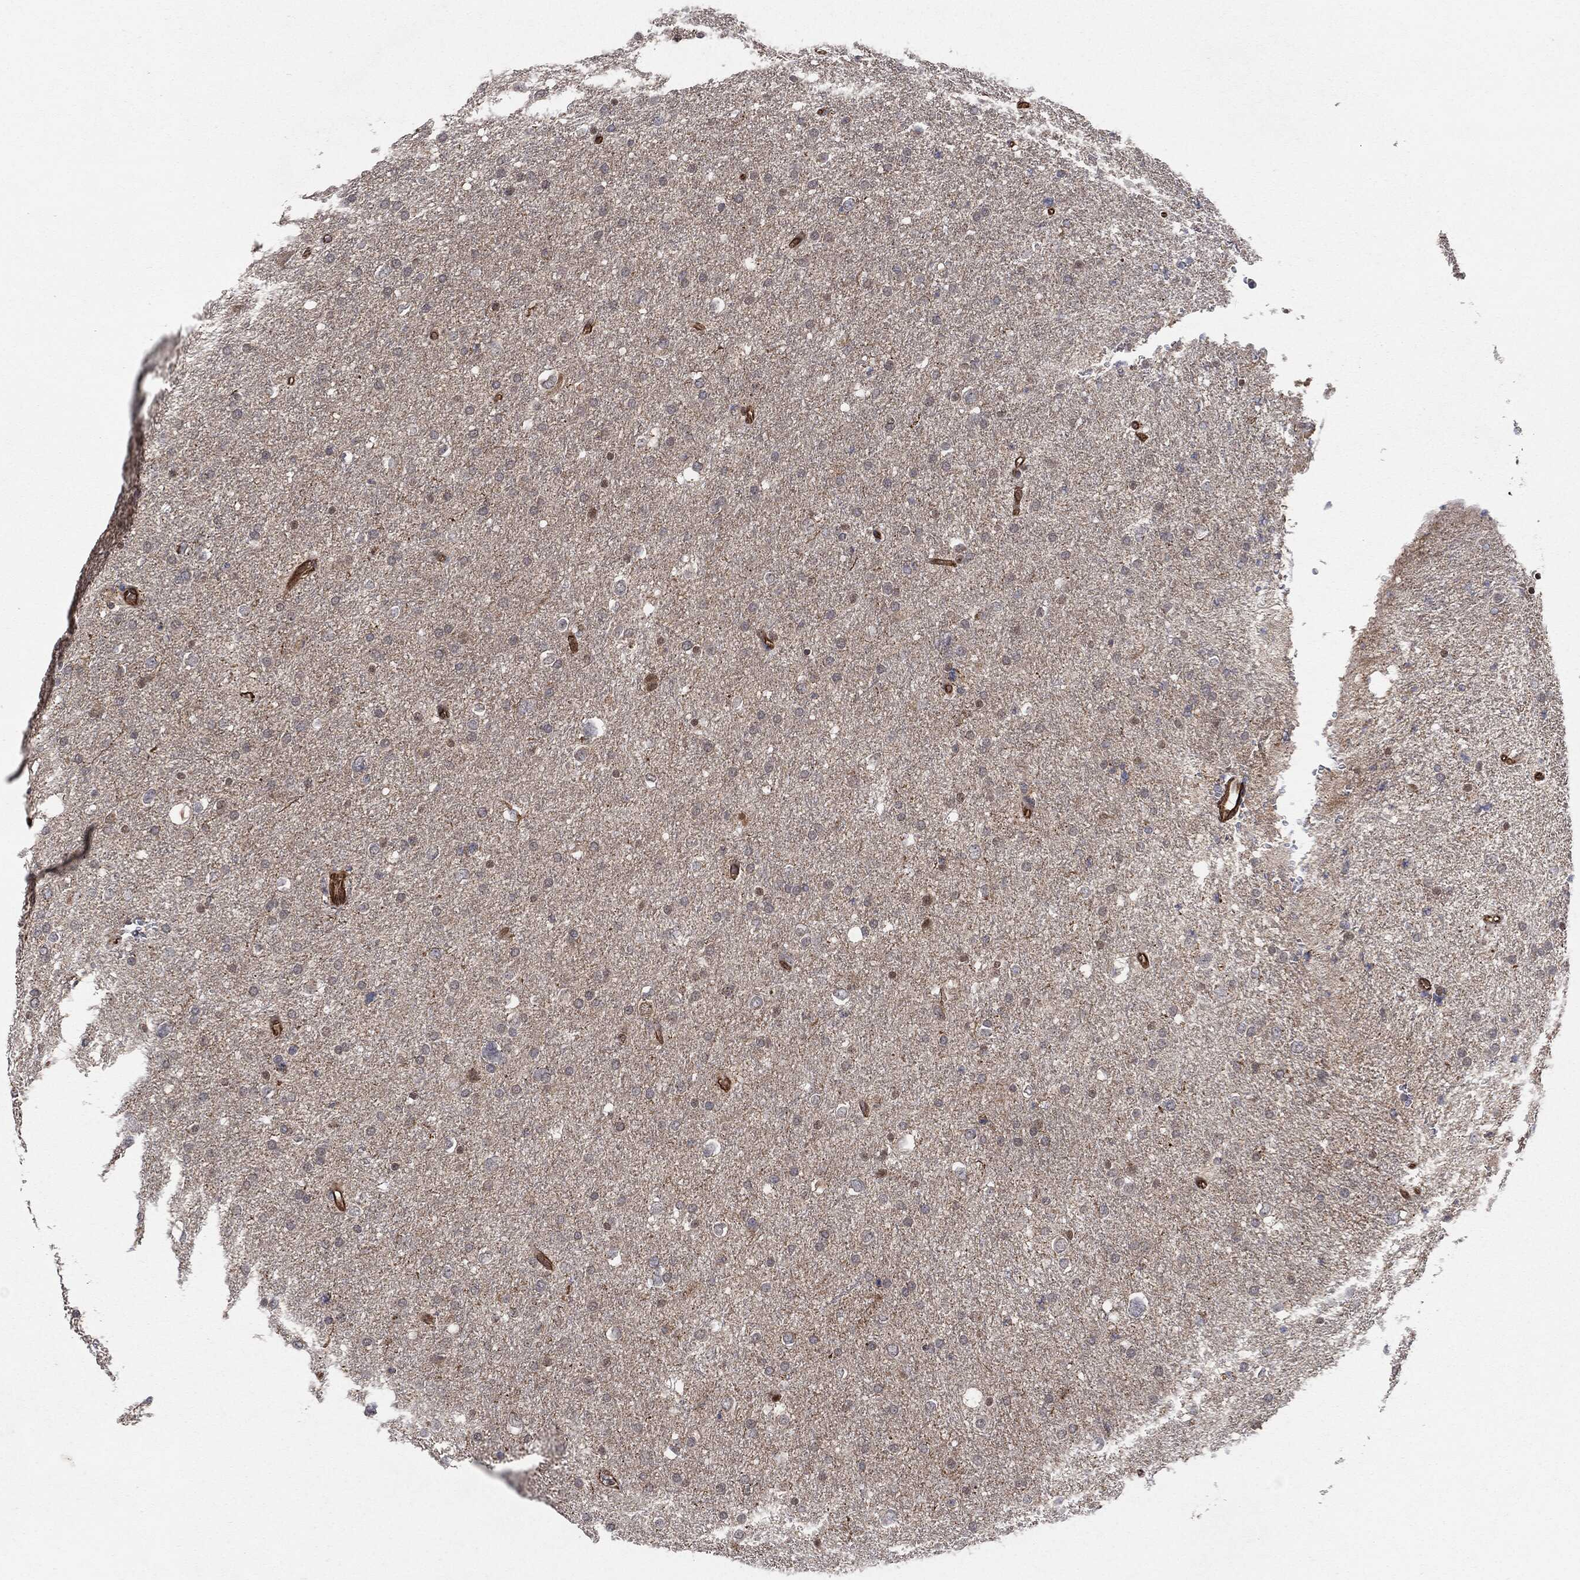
{"staining": {"intensity": "negative", "quantity": "none", "location": "none"}, "tissue": "glioma", "cell_type": "Tumor cells", "image_type": "cancer", "snomed": [{"axis": "morphology", "description": "Glioma, malignant, Low grade"}, {"axis": "topography", "description": "Brain"}], "caption": "A high-resolution photomicrograph shows immunohistochemistry staining of malignant glioma (low-grade), which shows no significant positivity in tumor cells. Brightfield microscopy of immunohistochemistry stained with DAB (3,3'-diaminobenzidine) (brown) and hematoxylin (blue), captured at high magnification.", "gene": "TP53RK", "patient": {"sex": "female", "age": 37}}